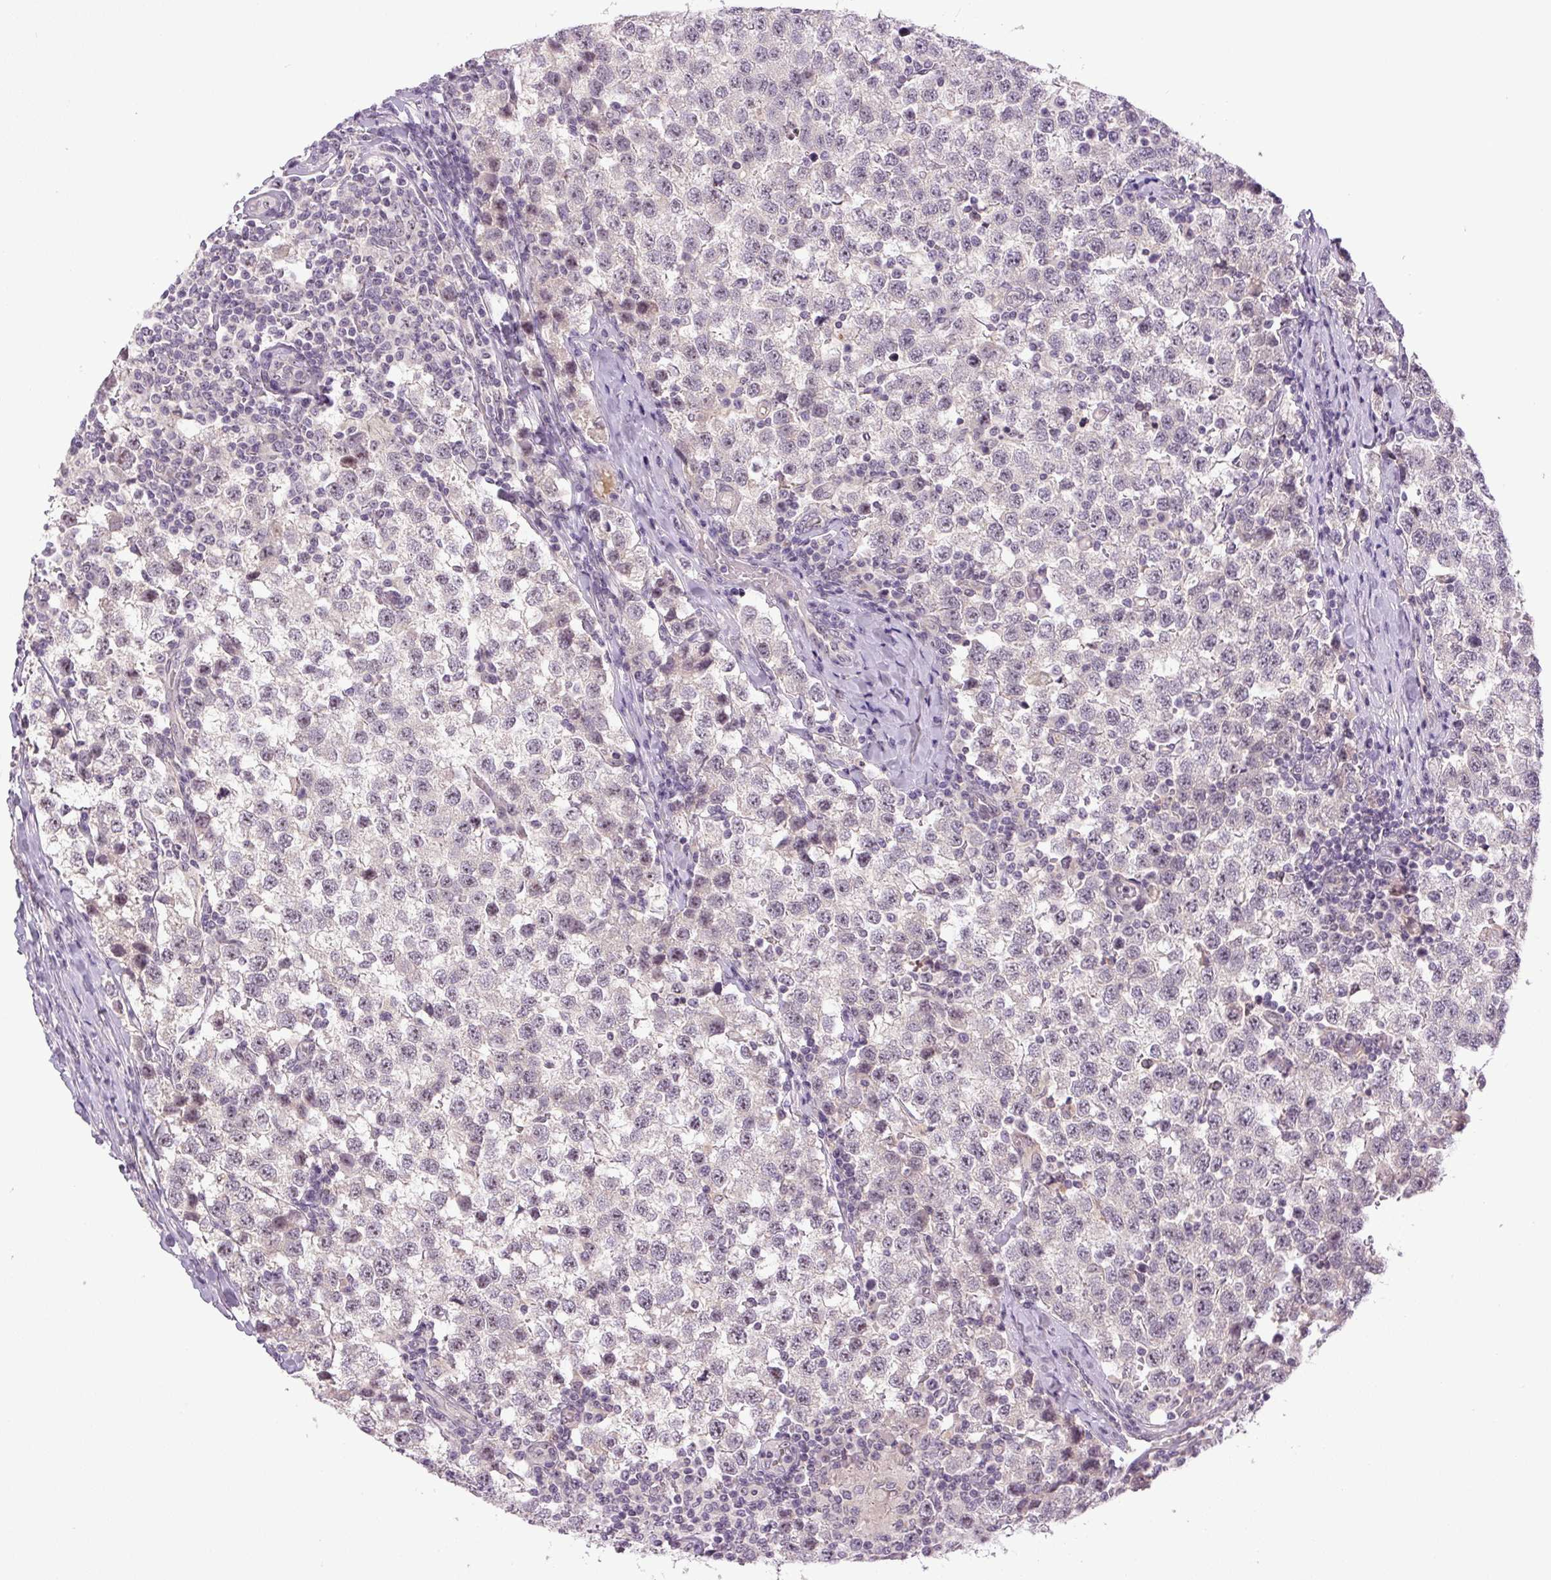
{"staining": {"intensity": "negative", "quantity": "none", "location": "none"}, "tissue": "testis cancer", "cell_type": "Tumor cells", "image_type": "cancer", "snomed": [{"axis": "morphology", "description": "Seminoma, NOS"}, {"axis": "topography", "description": "Testis"}], "caption": "IHC image of neoplastic tissue: human testis seminoma stained with DAB exhibits no significant protein expression in tumor cells. Nuclei are stained in blue.", "gene": "SGF29", "patient": {"sex": "male", "age": 34}}